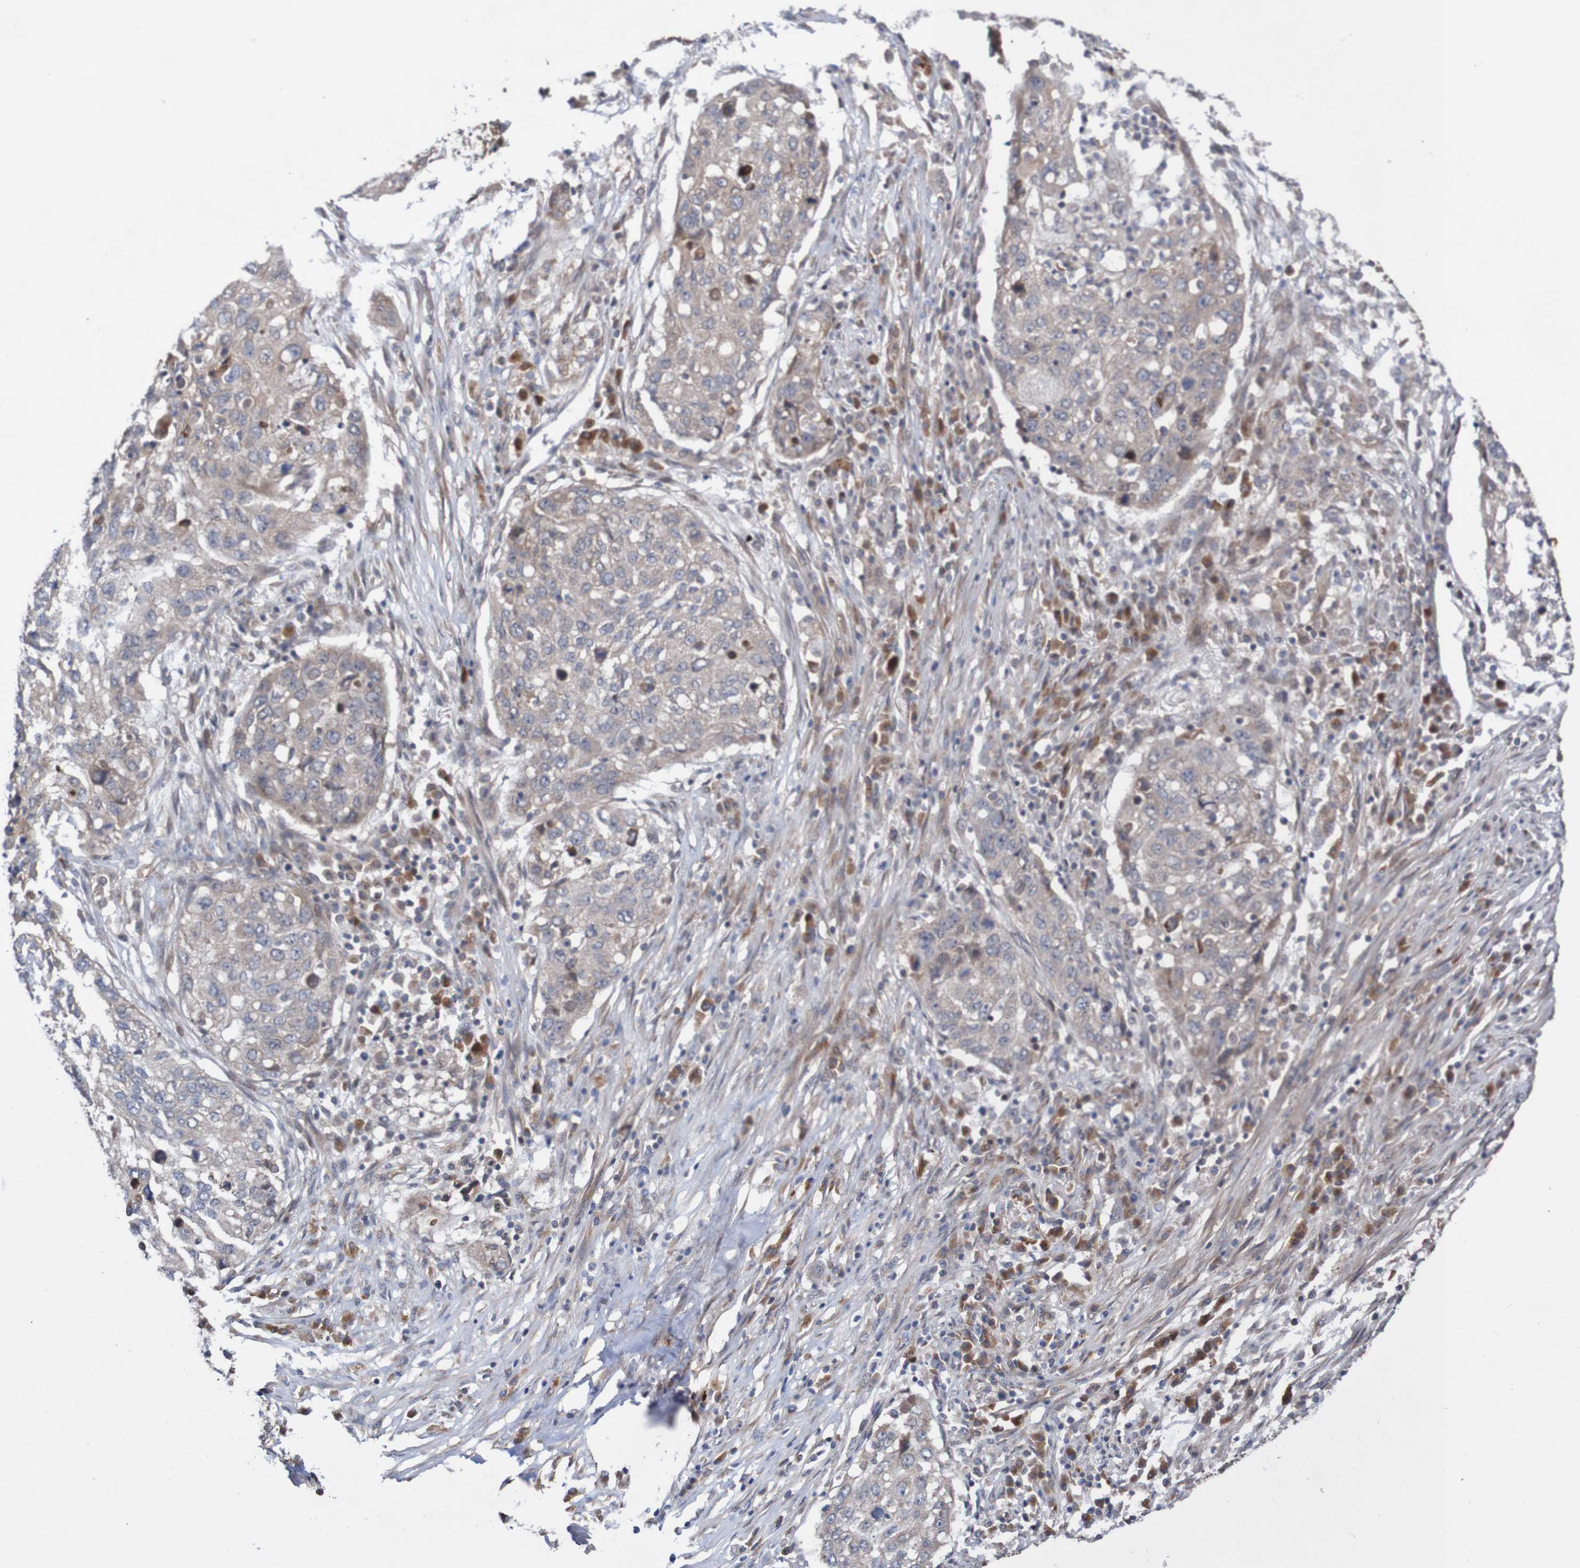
{"staining": {"intensity": "moderate", "quantity": ">75%", "location": "cytoplasmic/membranous"}, "tissue": "lung cancer", "cell_type": "Tumor cells", "image_type": "cancer", "snomed": [{"axis": "morphology", "description": "Squamous cell carcinoma, NOS"}, {"axis": "topography", "description": "Lung"}], "caption": "Moderate cytoplasmic/membranous protein staining is seen in about >75% of tumor cells in lung cancer (squamous cell carcinoma). (Stains: DAB (3,3'-diaminobenzidine) in brown, nuclei in blue, Microscopy: brightfield microscopy at high magnification).", "gene": "PHPT1", "patient": {"sex": "female", "age": 63}}